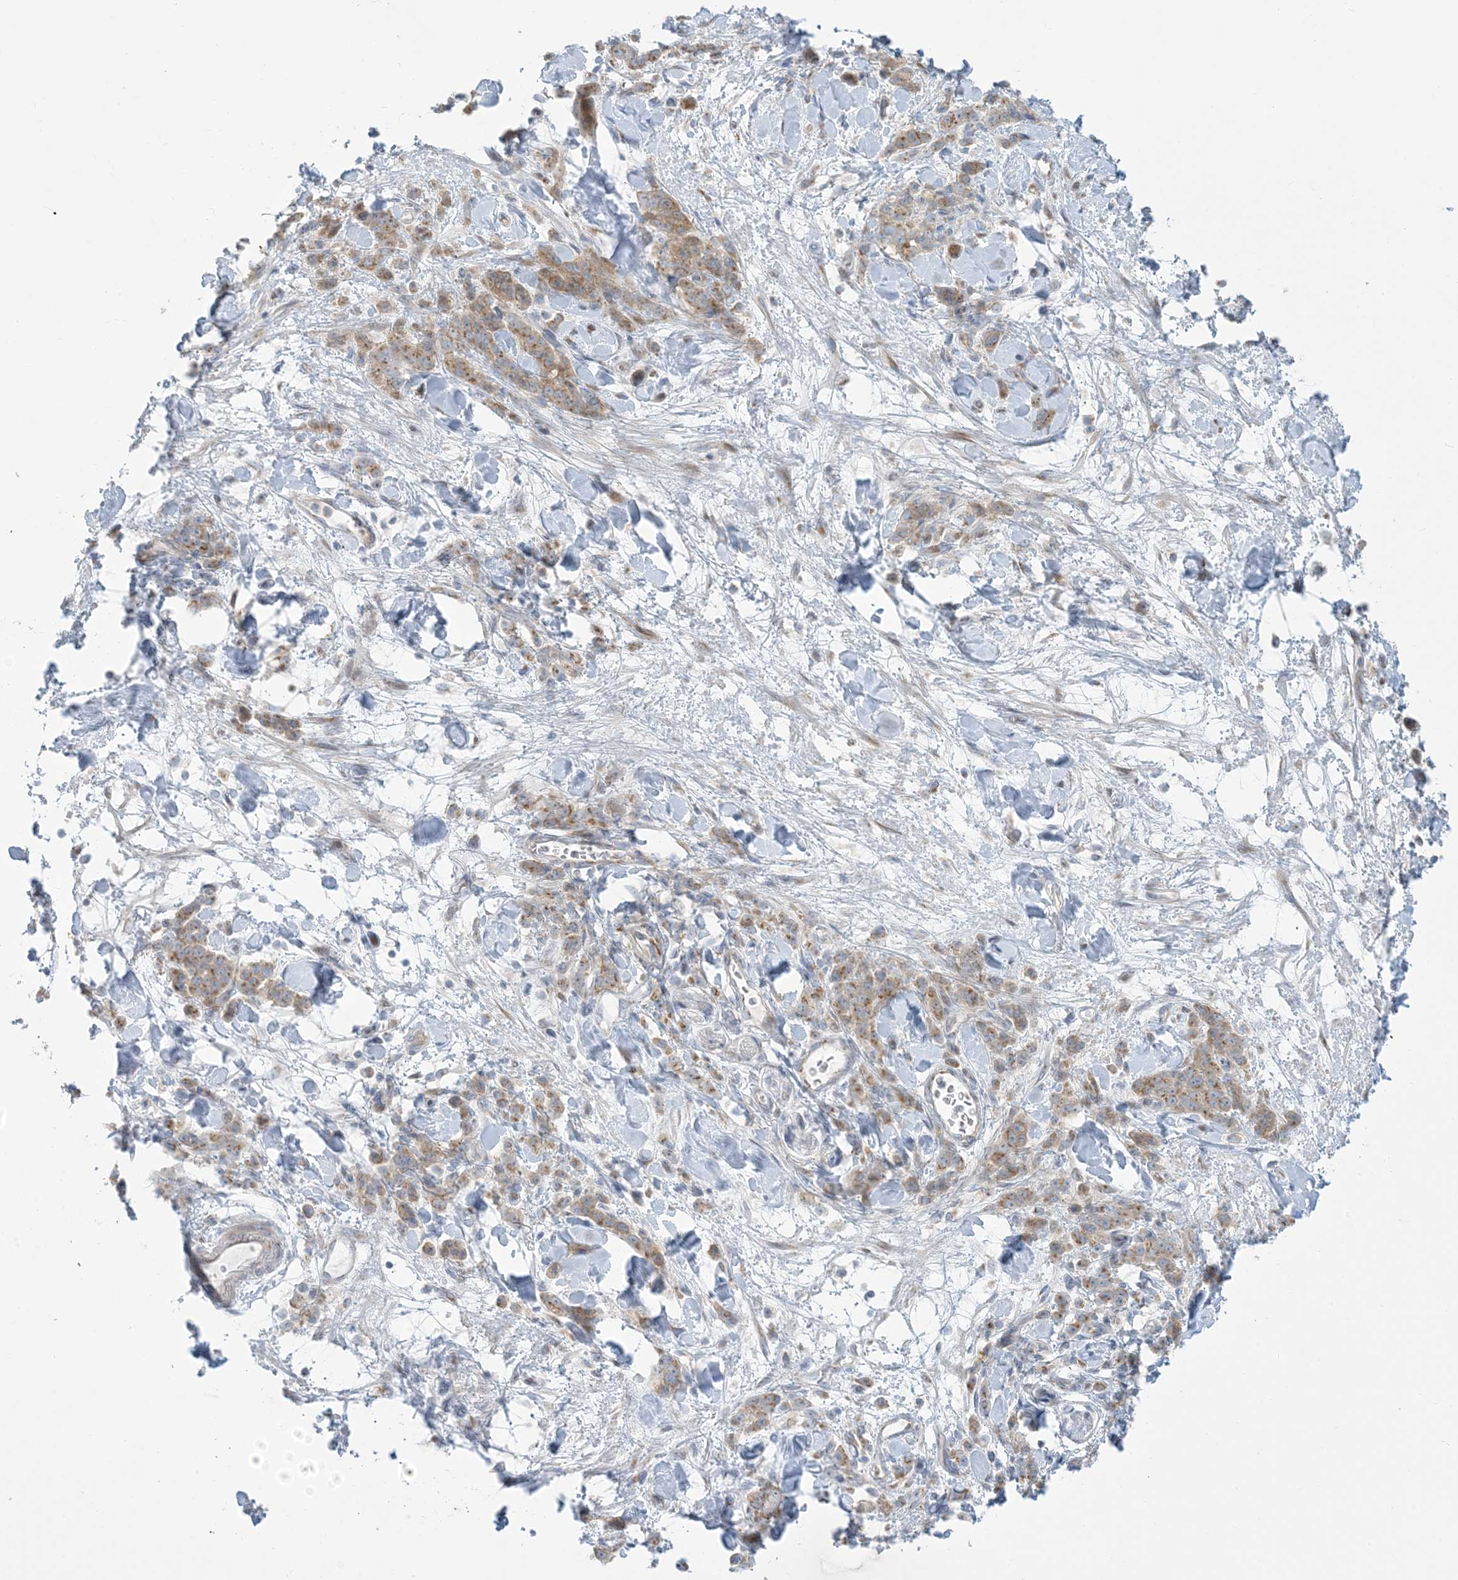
{"staining": {"intensity": "moderate", "quantity": ">75%", "location": "cytoplasmic/membranous"}, "tissue": "stomach cancer", "cell_type": "Tumor cells", "image_type": "cancer", "snomed": [{"axis": "morphology", "description": "Normal tissue, NOS"}, {"axis": "morphology", "description": "Adenocarcinoma, NOS"}, {"axis": "topography", "description": "Stomach"}], "caption": "Stomach cancer stained for a protein (brown) shows moderate cytoplasmic/membranous positive positivity in about >75% of tumor cells.", "gene": "AFTPH", "patient": {"sex": "male", "age": 82}}